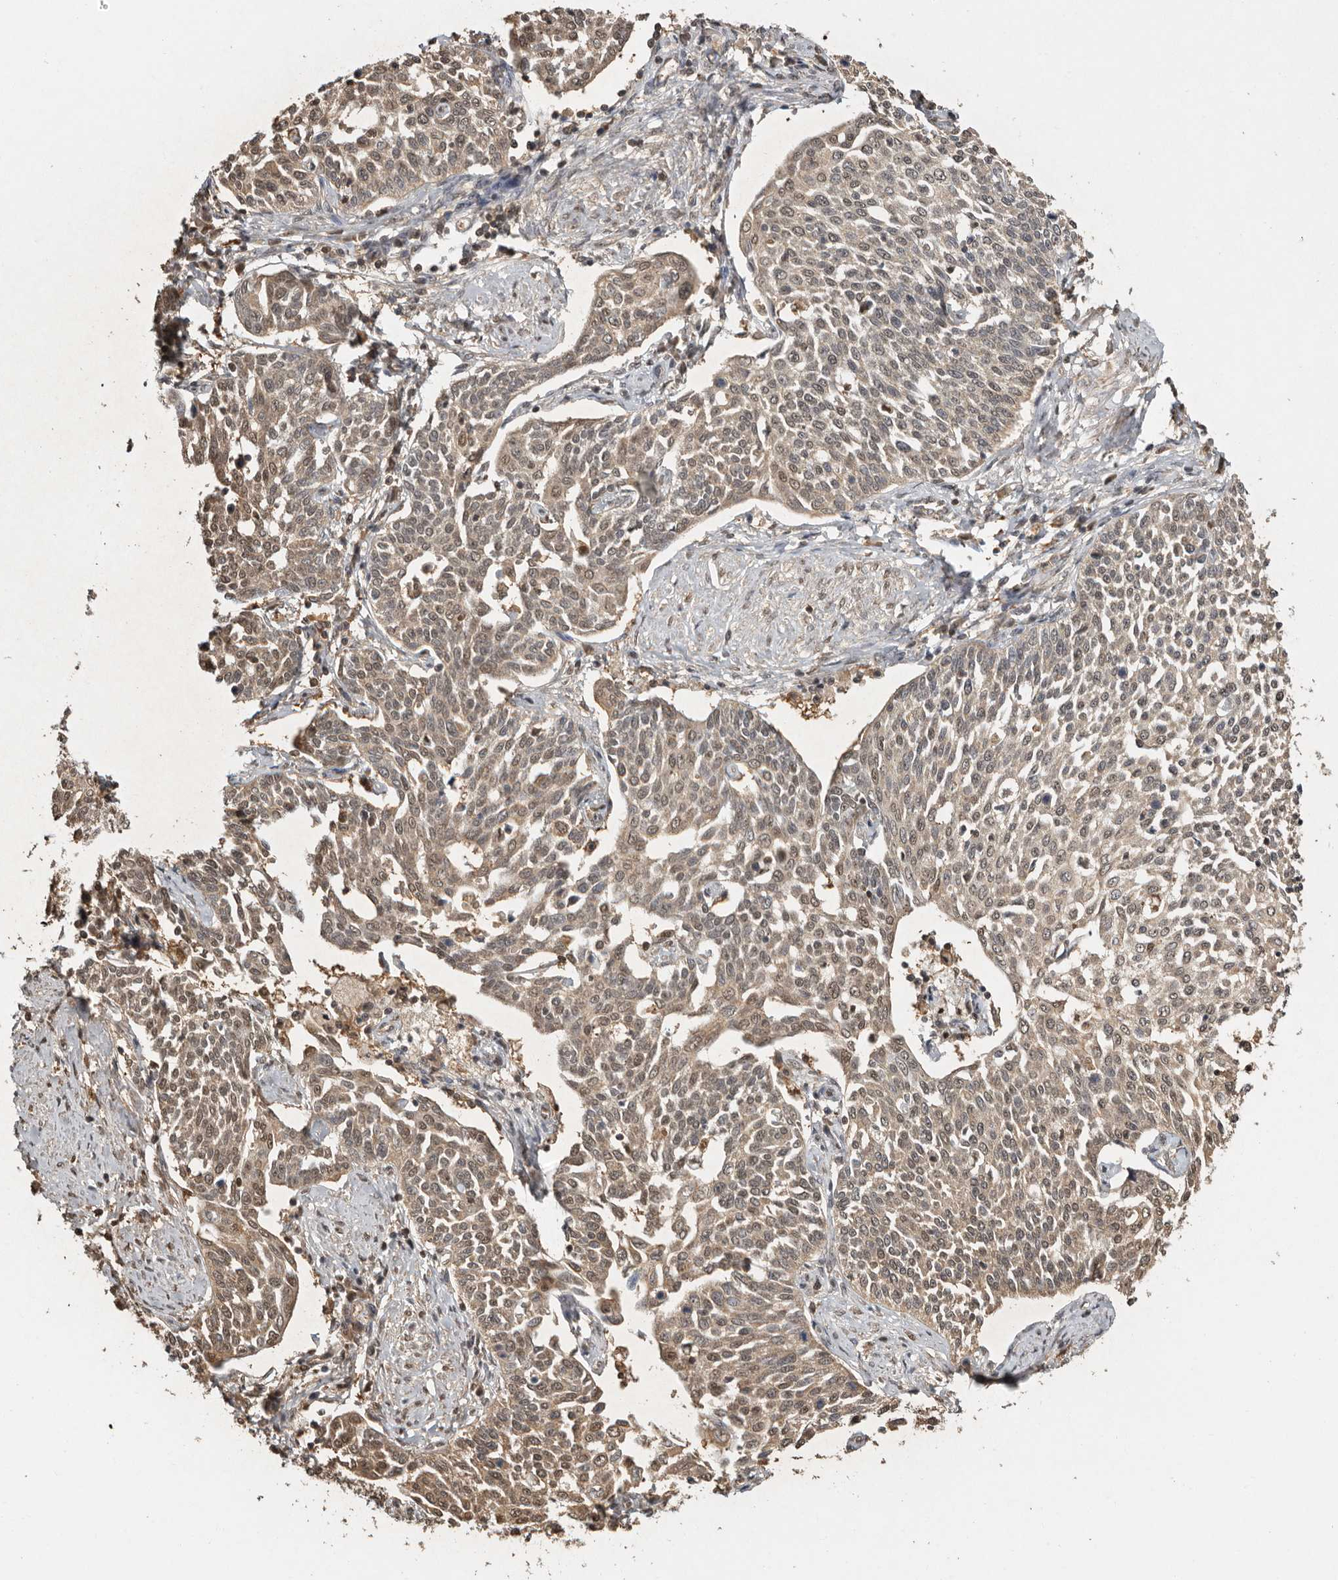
{"staining": {"intensity": "moderate", "quantity": ">75%", "location": "cytoplasmic/membranous,nuclear"}, "tissue": "cervical cancer", "cell_type": "Tumor cells", "image_type": "cancer", "snomed": [{"axis": "morphology", "description": "Squamous cell carcinoma, NOS"}, {"axis": "topography", "description": "Cervix"}], "caption": "Immunohistochemical staining of human squamous cell carcinoma (cervical) shows medium levels of moderate cytoplasmic/membranous and nuclear positivity in approximately >75% of tumor cells.", "gene": "PSMA5", "patient": {"sex": "female", "age": 34}}